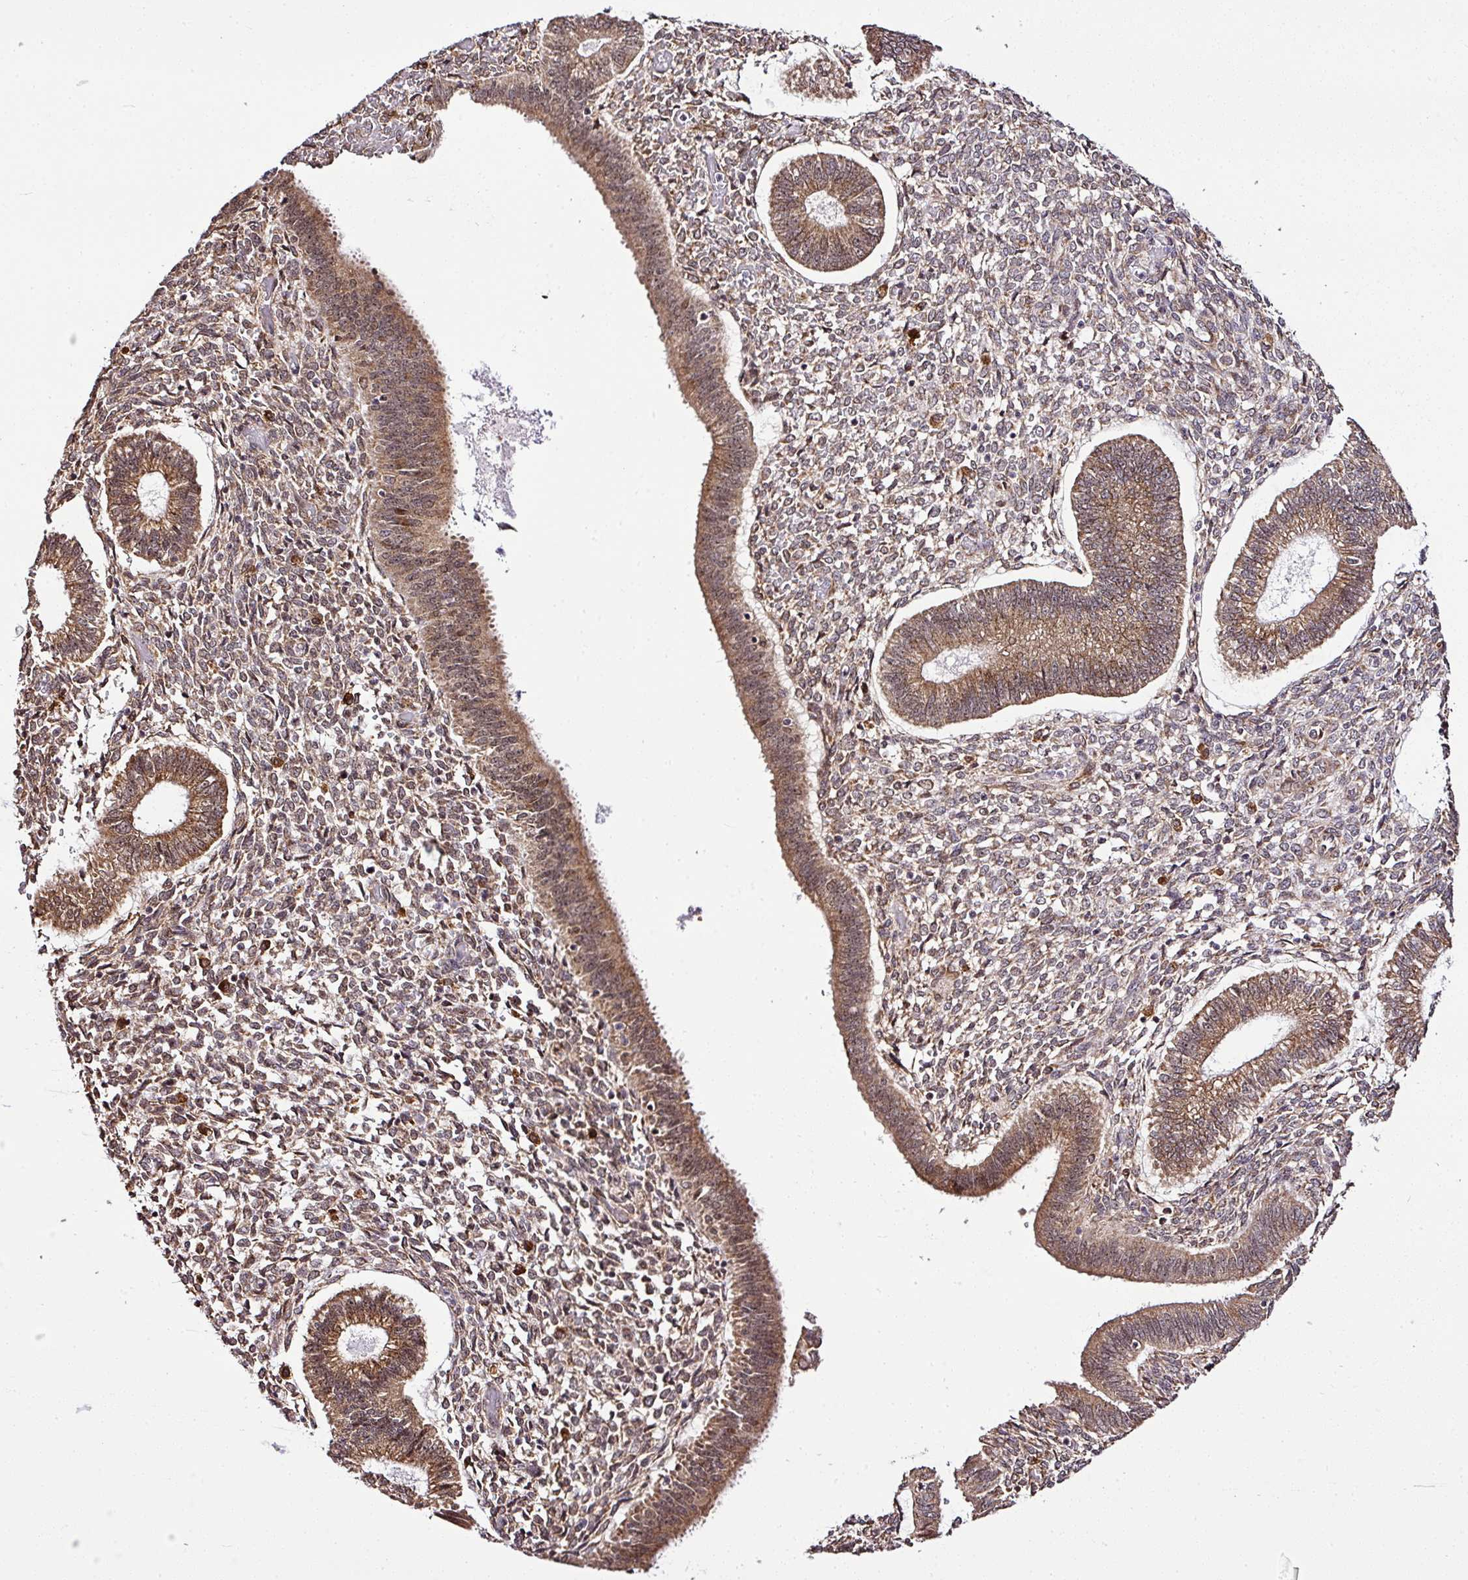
{"staining": {"intensity": "moderate", "quantity": ">75%", "location": "cytoplasmic/membranous,nuclear"}, "tissue": "endometrium", "cell_type": "Cells in endometrial stroma", "image_type": "normal", "snomed": [{"axis": "morphology", "description": "Normal tissue, NOS"}, {"axis": "topography", "description": "Endometrium"}], "caption": "Immunohistochemistry (IHC) histopathology image of benign endometrium stained for a protein (brown), which demonstrates medium levels of moderate cytoplasmic/membranous,nuclear staining in approximately >75% of cells in endometrial stroma.", "gene": "FAM153A", "patient": {"sex": "female", "age": 25}}